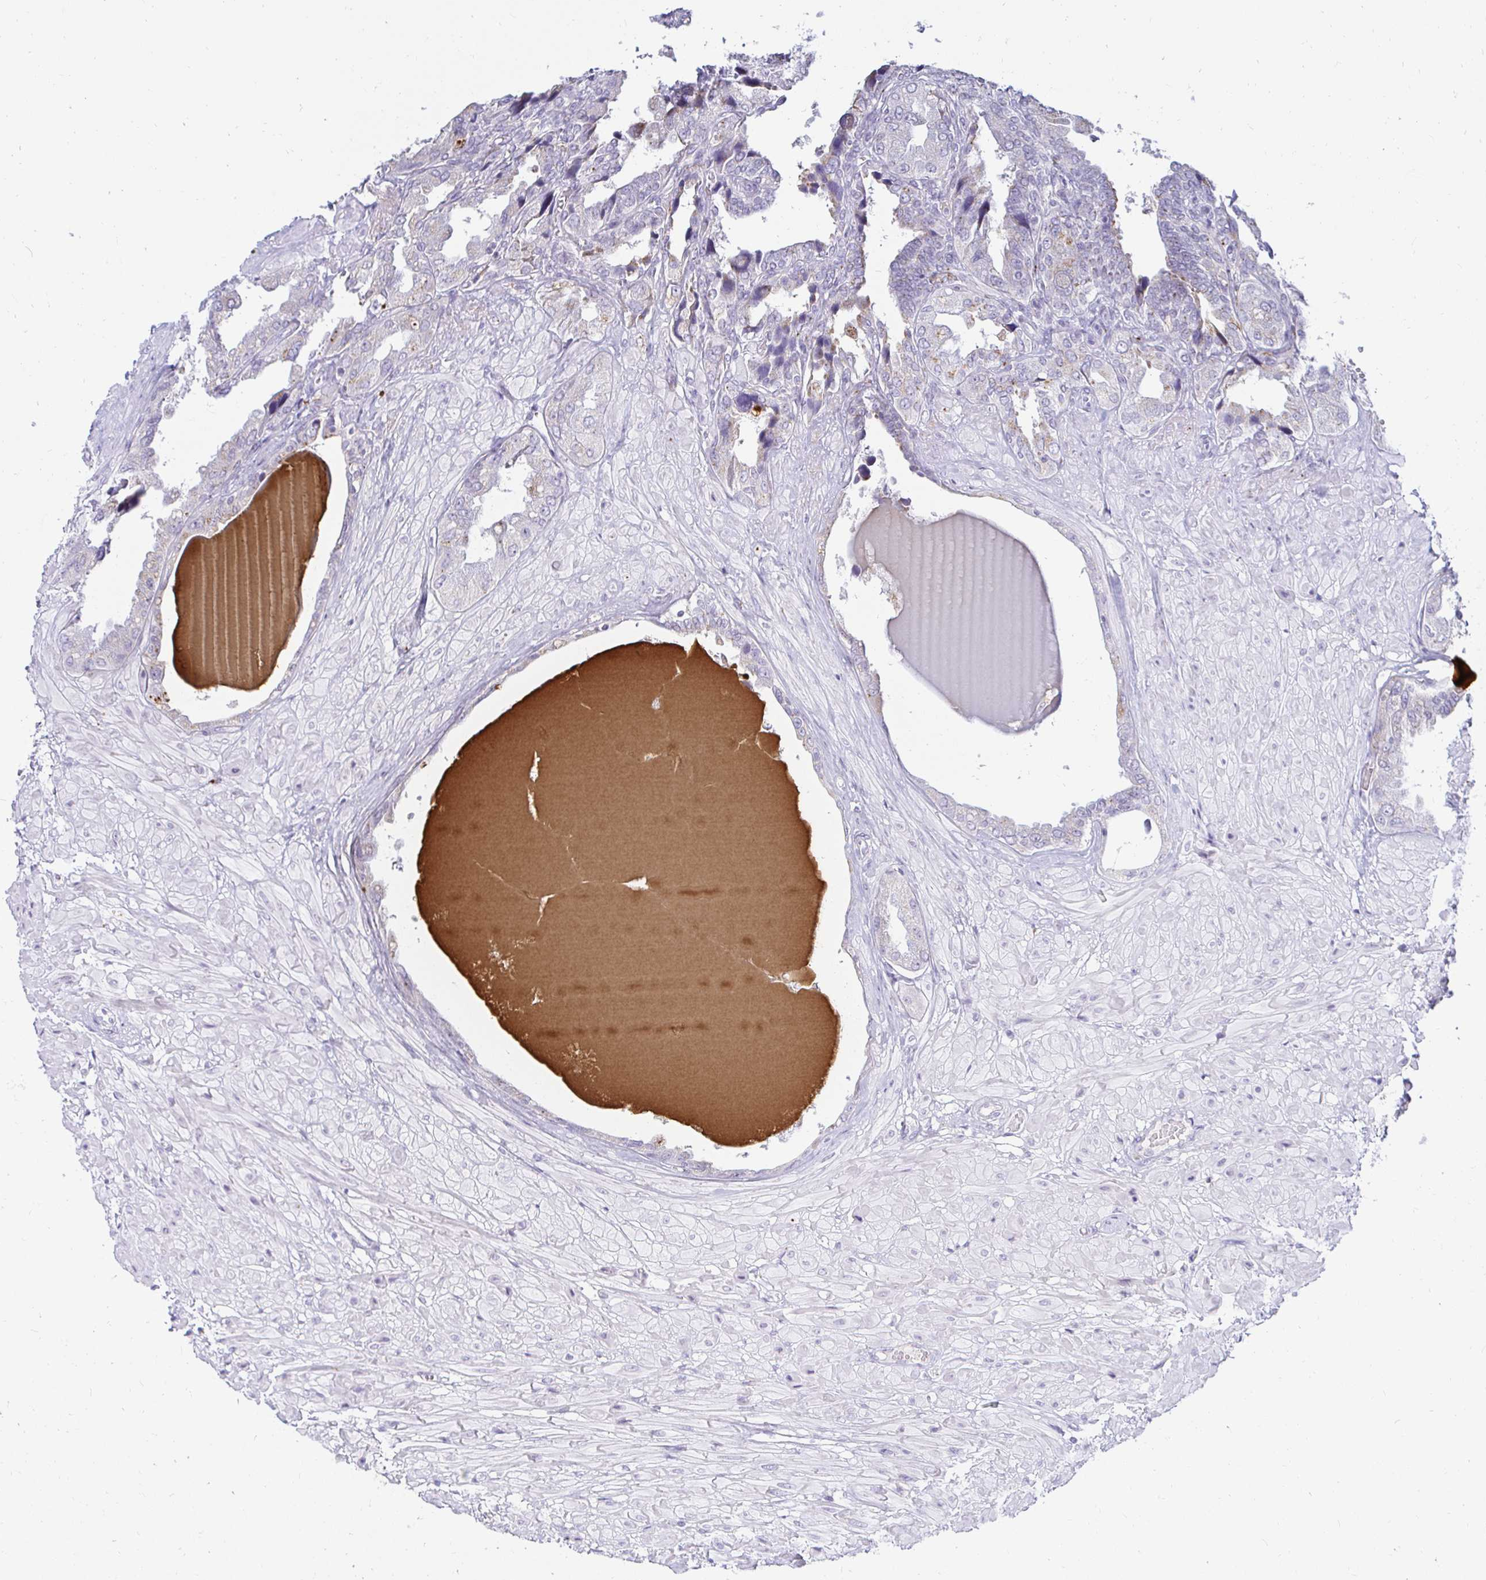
{"staining": {"intensity": "negative", "quantity": "none", "location": "none"}, "tissue": "seminal vesicle", "cell_type": "Glandular cells", "image_type": "normal", "snomed": [{"axis": "morphology", "description": "Normal tissue, NOS"}, {"axis": "topography", "description": "Seminal veicle"}], "caption": "DAB immunohistochemical staining of unremarkable human seminal vesicle shows no significant expression in glandular cells.", "gene": "OR51D1", "patient": {"sex": "male", "age": 55}}